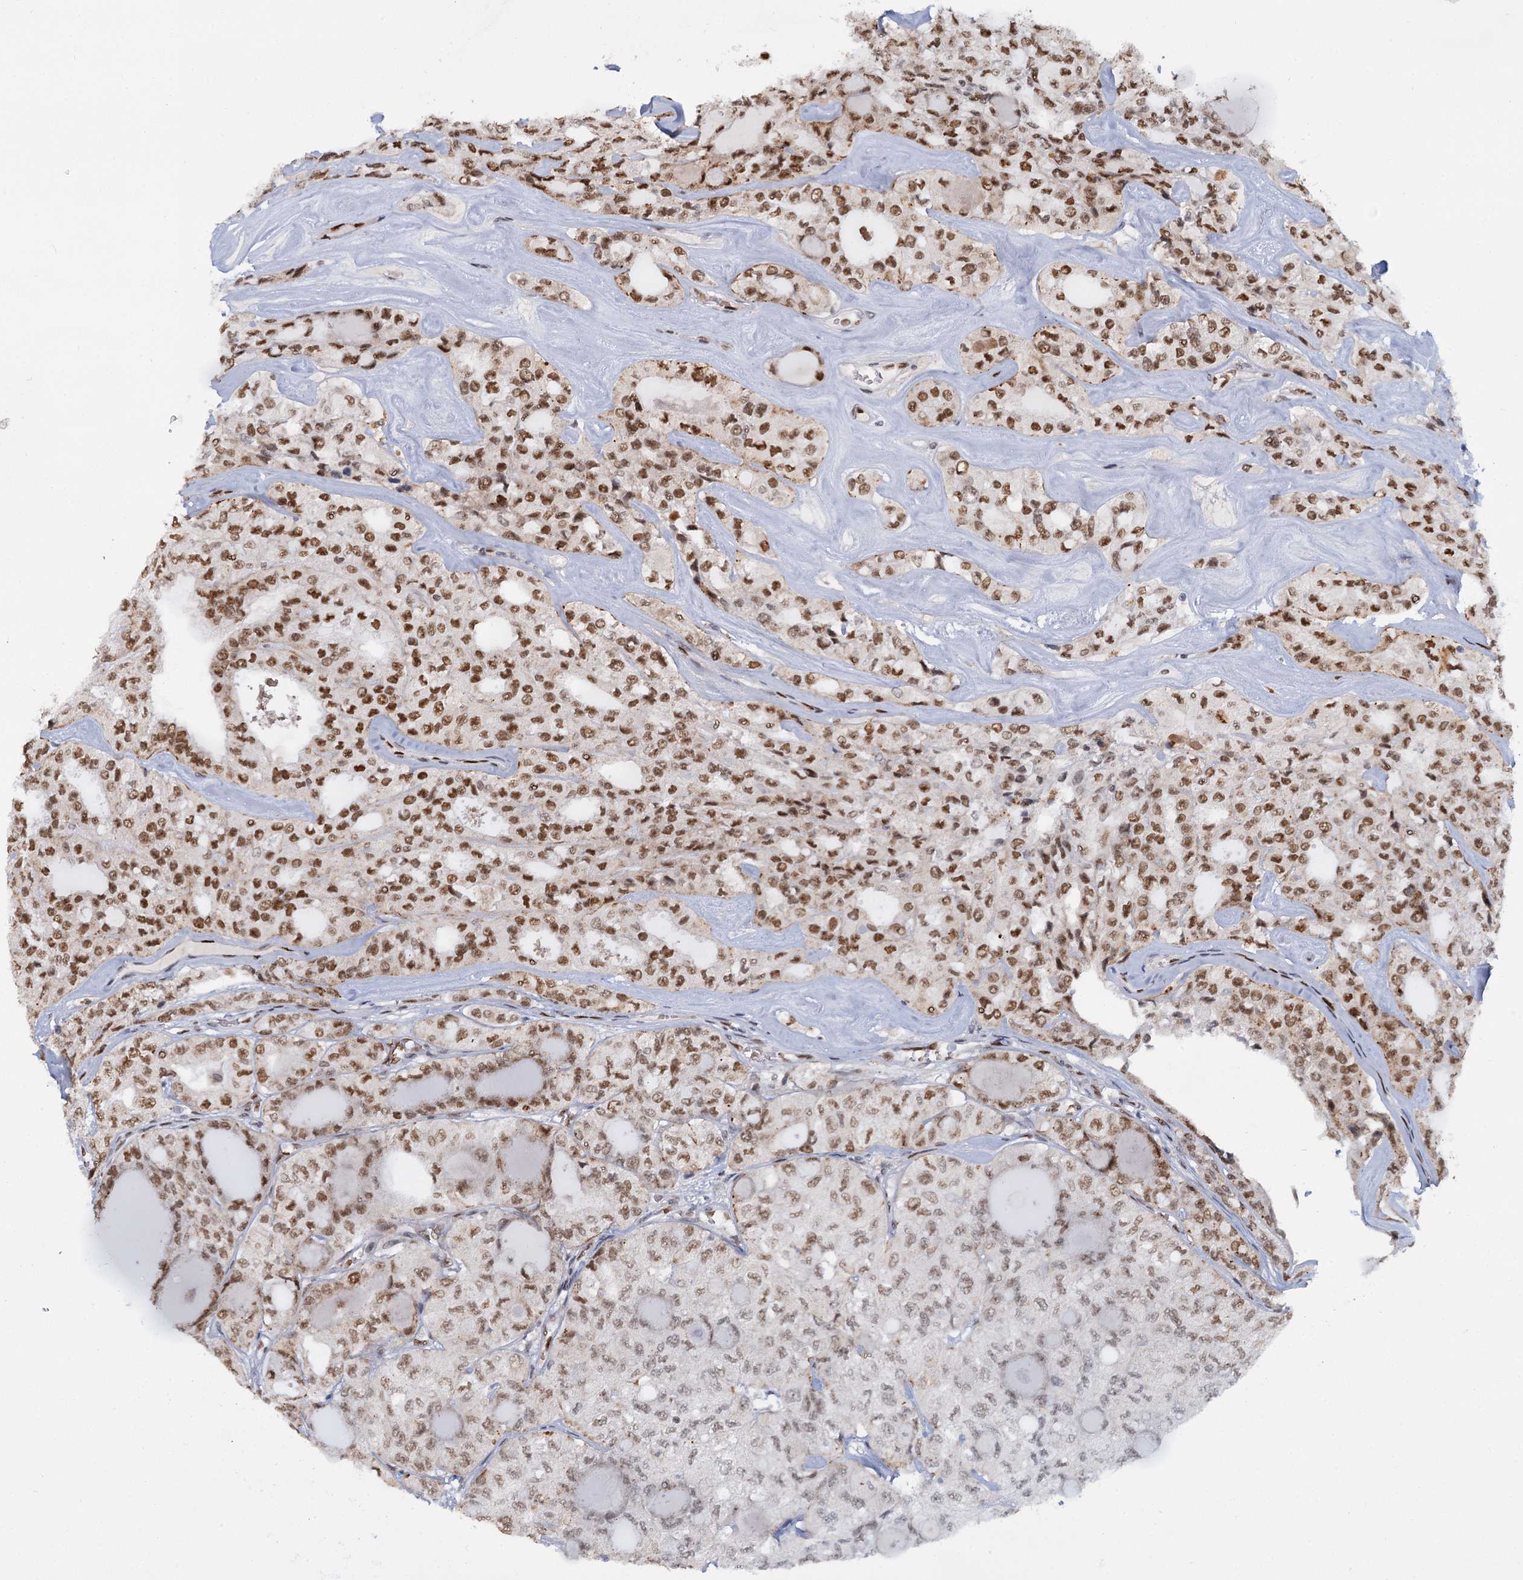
{"staining": {"intensity": "moderate", "quantity": ">75%", "location": "nuclear"}, "tissue": "thyroid cancer", "cell_type": "Tumor cells", "image_type": "cancer", "snomed": [{"axis": "morphology", "description": "Follicular adenoma carcinoma, NOS"}, {"axis": "topography", "description": "Thyroid gland"}], "caption": "Immunohistochemistry (IHC) micrograph of neoplastic tissue: human follicular adenoma carcinoma (thyroid) stained using immunohistochemistry (IHC) displays medium levels of moderate protein expression localized specifically in the nuclear of tumor cells, appearing as a nuclear brown color.", "gene": "RPRD1A", "patient": {"sex": "male", "age": 75}}